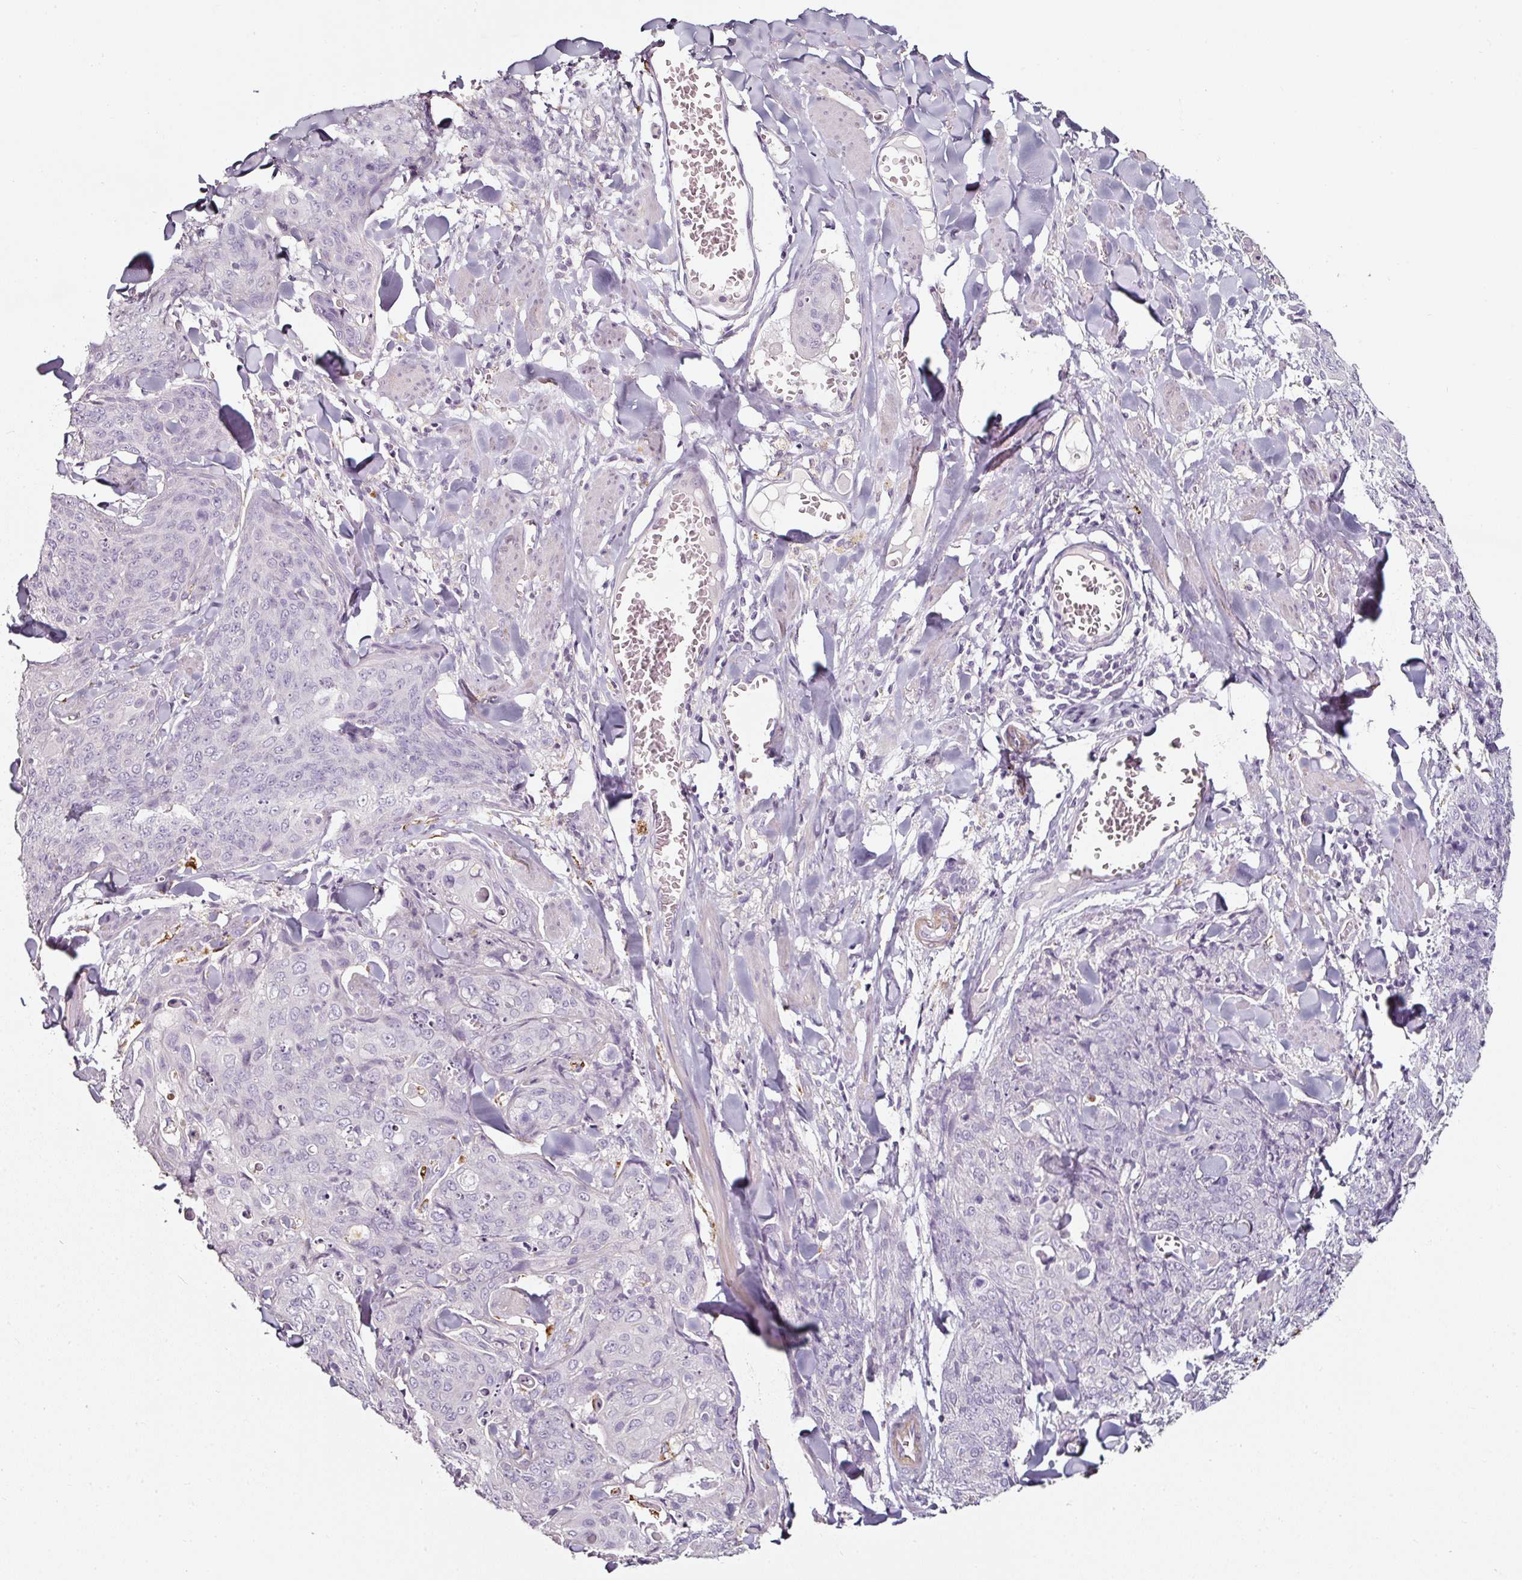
{"staining": {"intensity": "negative", "quantity": "none", "location": "none"}, "tissue": "skin cancer", "cell_type": "Tumor cells", "image_type": "cancer", "snomed": [{"axis": "morphology", "description": "Squamous cell carcinoma, NOS"}, {"axis": "topography", "description": "Skin"}, {"axis": "topography", "description": "Vulva"}], "caption": "This is an immunohistochemistry histopathology image of human skin squamous cell carcinoma. There is no expression in tumor cells.", "gene": "CAP2", "patient": {"sex": "female", "age": 85}}